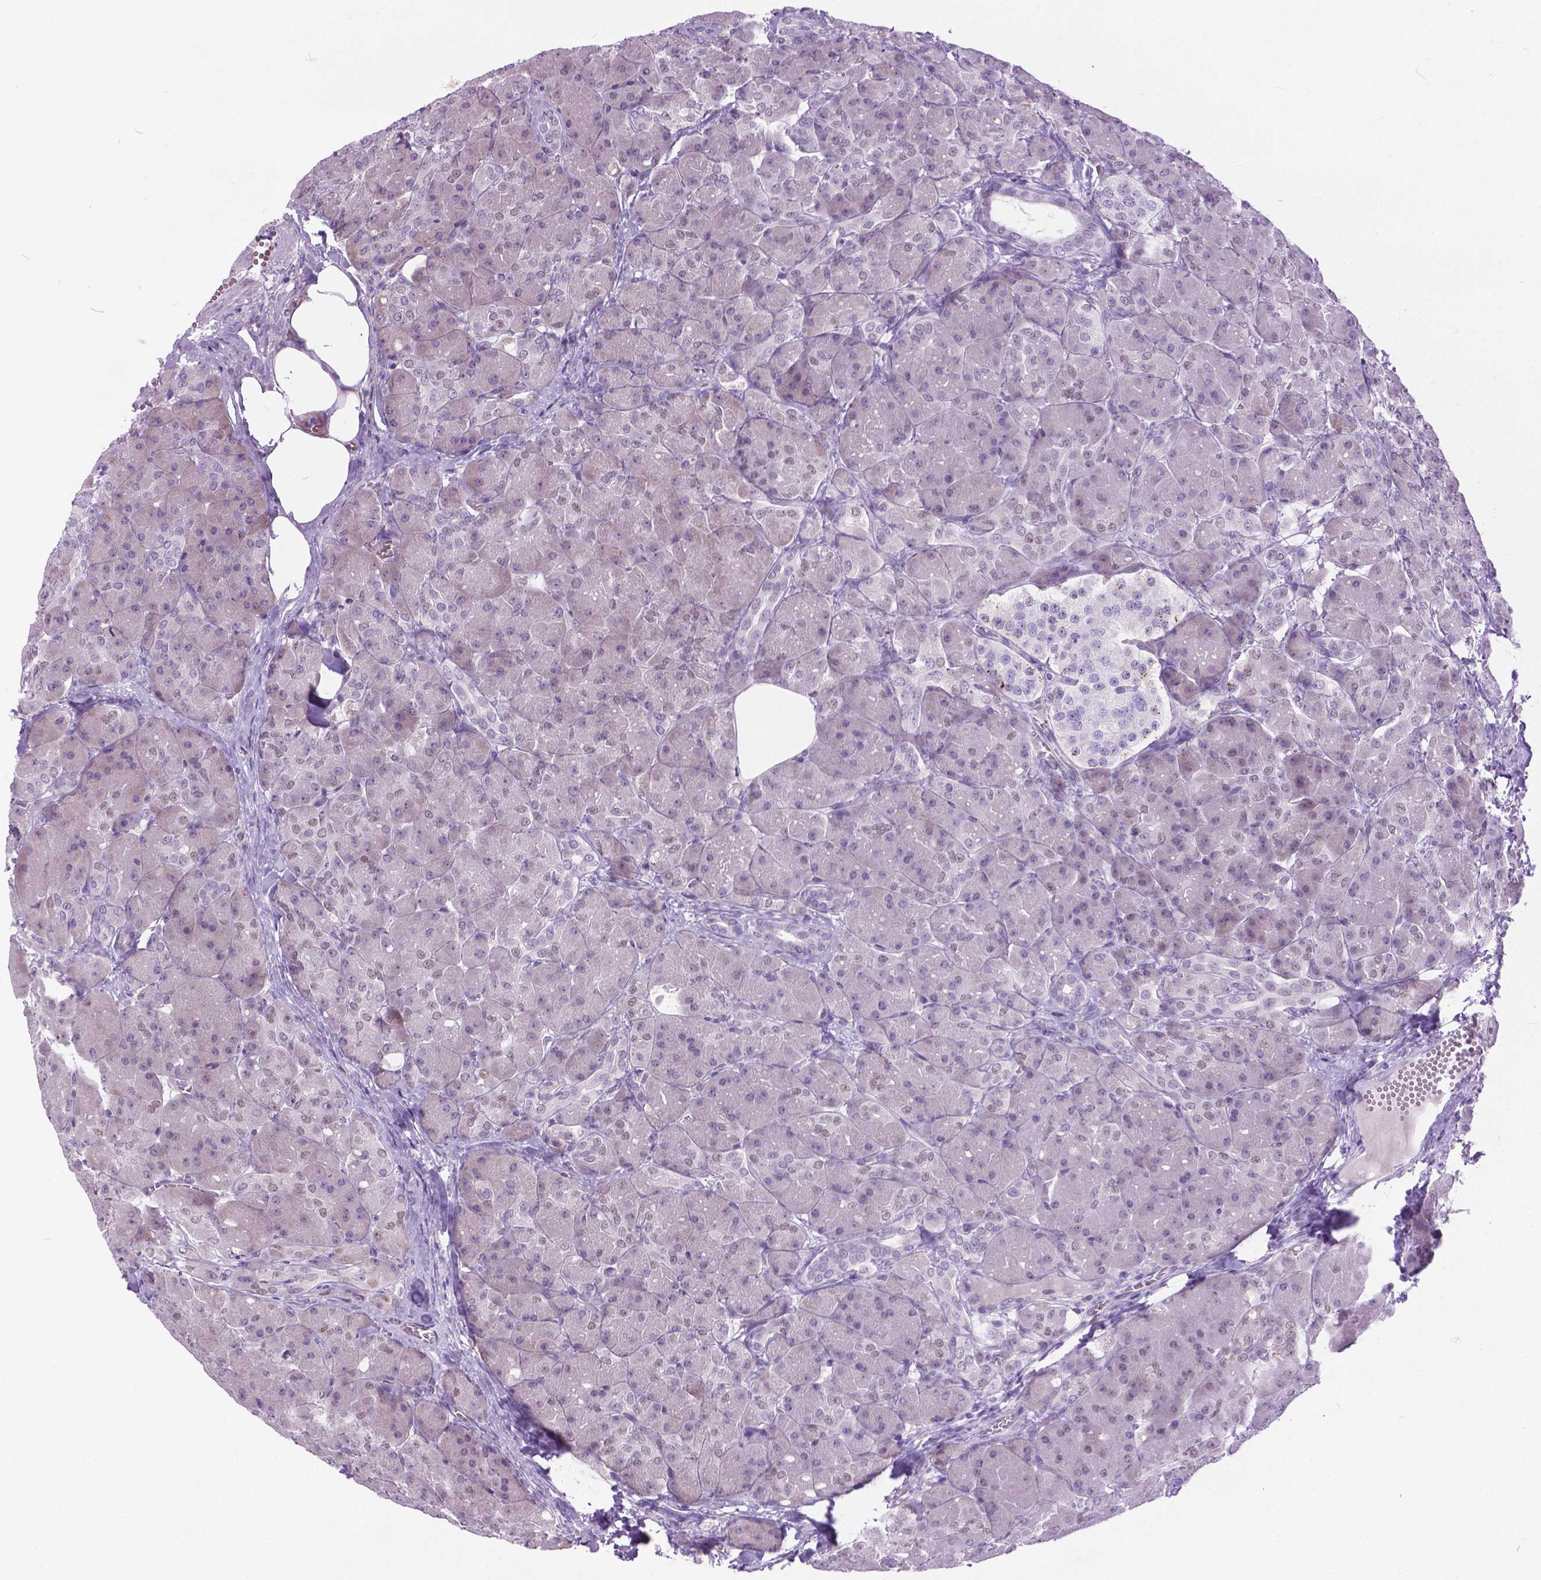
{"staining": {"intensity": "negative", "quantity": "none", "location": "none"}, "tissue": "pancreas", "cell_type": "Exocrine glandular cells", "image_type": "normal", "snomed": [{"axis": "morphology", "description": "Normal tissue, NOS"}, {"axis": "topography", "description": "Pancreas"}], "caption": "A micrograph of human pancreas is negative for staining in exocrine glandular cells.", "gene": "APCDD1L", "patient": {"sex": "male", "age": 55}}